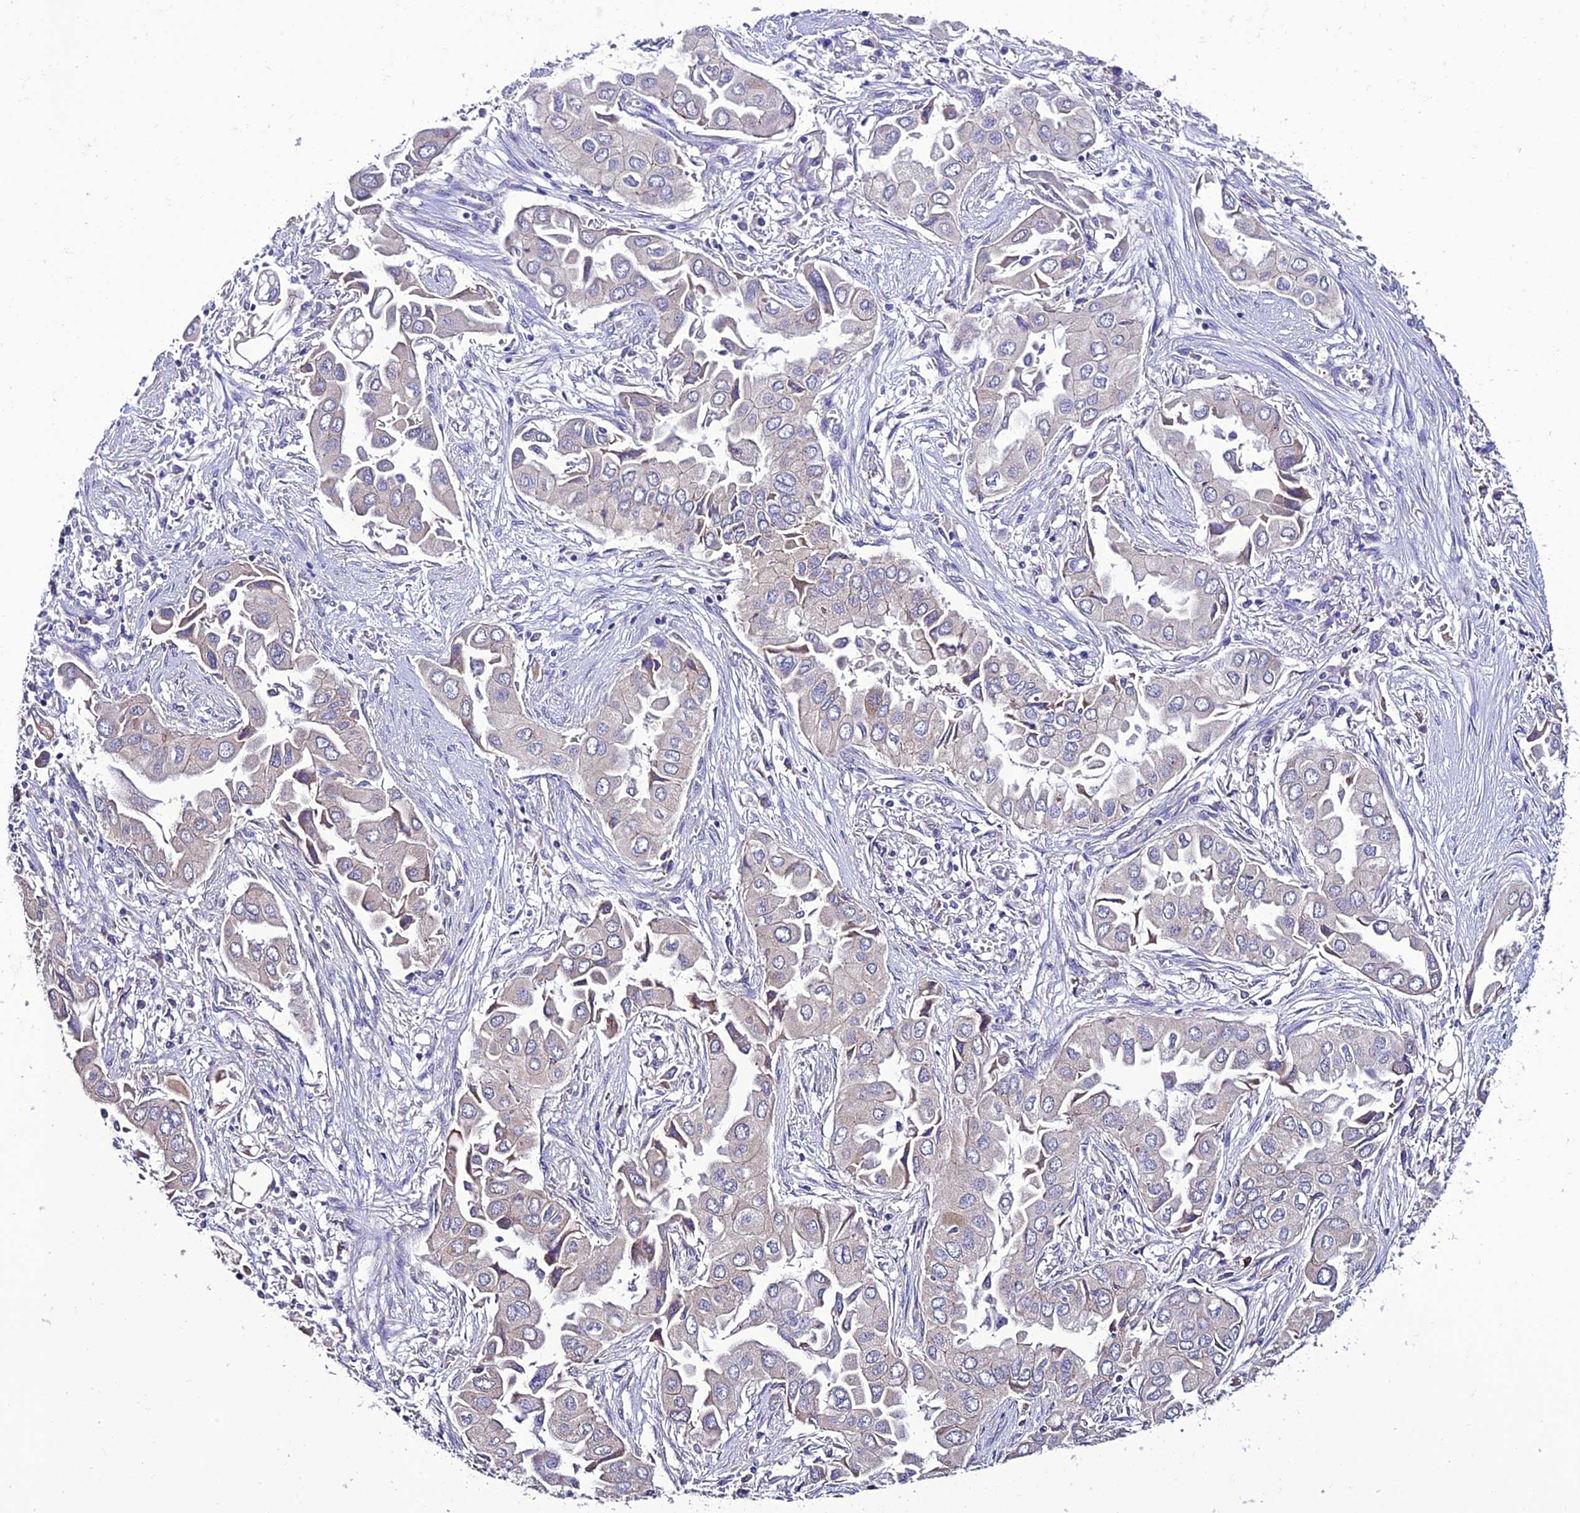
{"staining": {"intensity": "negative", "quantity": "none", "location": "none"}, "tissue": "lung cancer", "cell_type": "Tumor cells", "image_type": "cancer", "snomed": [{"axis": "morphology", "description": "Adenocarcinoma, NOS"}, {"axis": "topography", "description": "Lung"}], "caption": "DAB immunohistochemical staining of human lung cancer (adenocarcinoma) reveals no significant expression in tumor cells.", "gene": "HOGA1", "patient": {"sex": "female", "age": 76}}